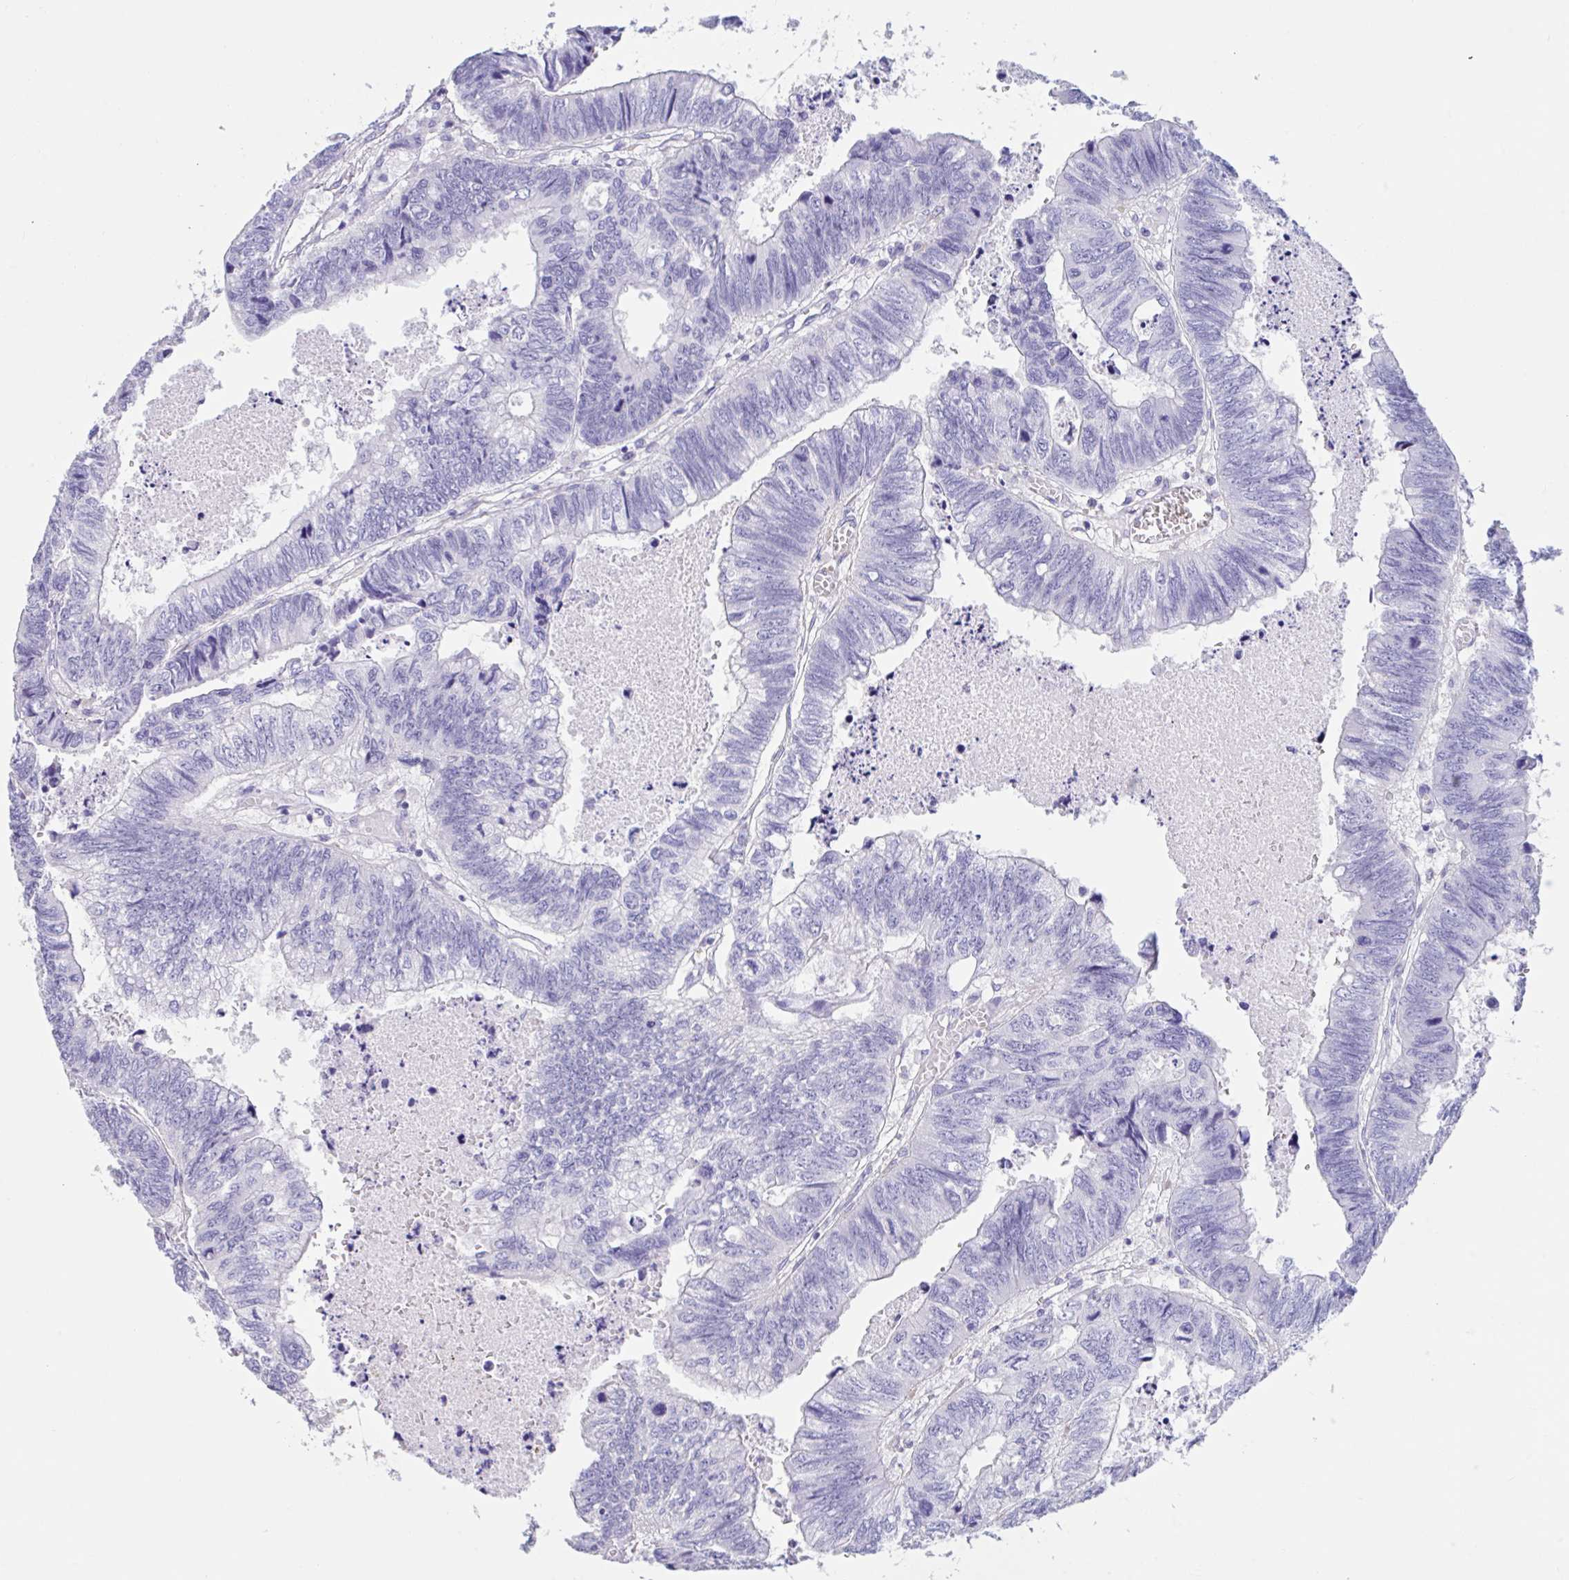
{"staining": {"intensity": "negative", "quantity": "none", "location": "none"}, "tissue": "colorectal cancer", "cell_type": "Tumor cells", "image_type": "cancer", "snomed": [{"axis": "morphology", "description": "Adenocarcinoma, NOS"}, {"axis": "topography", "description": "Colon"}], "caption": "Tumor cells are negative for protein expression in human colorectal cancer (adenocarcinoma).", "gene": "TNNC1", "patient": {"sex": "male", "age": 62}}